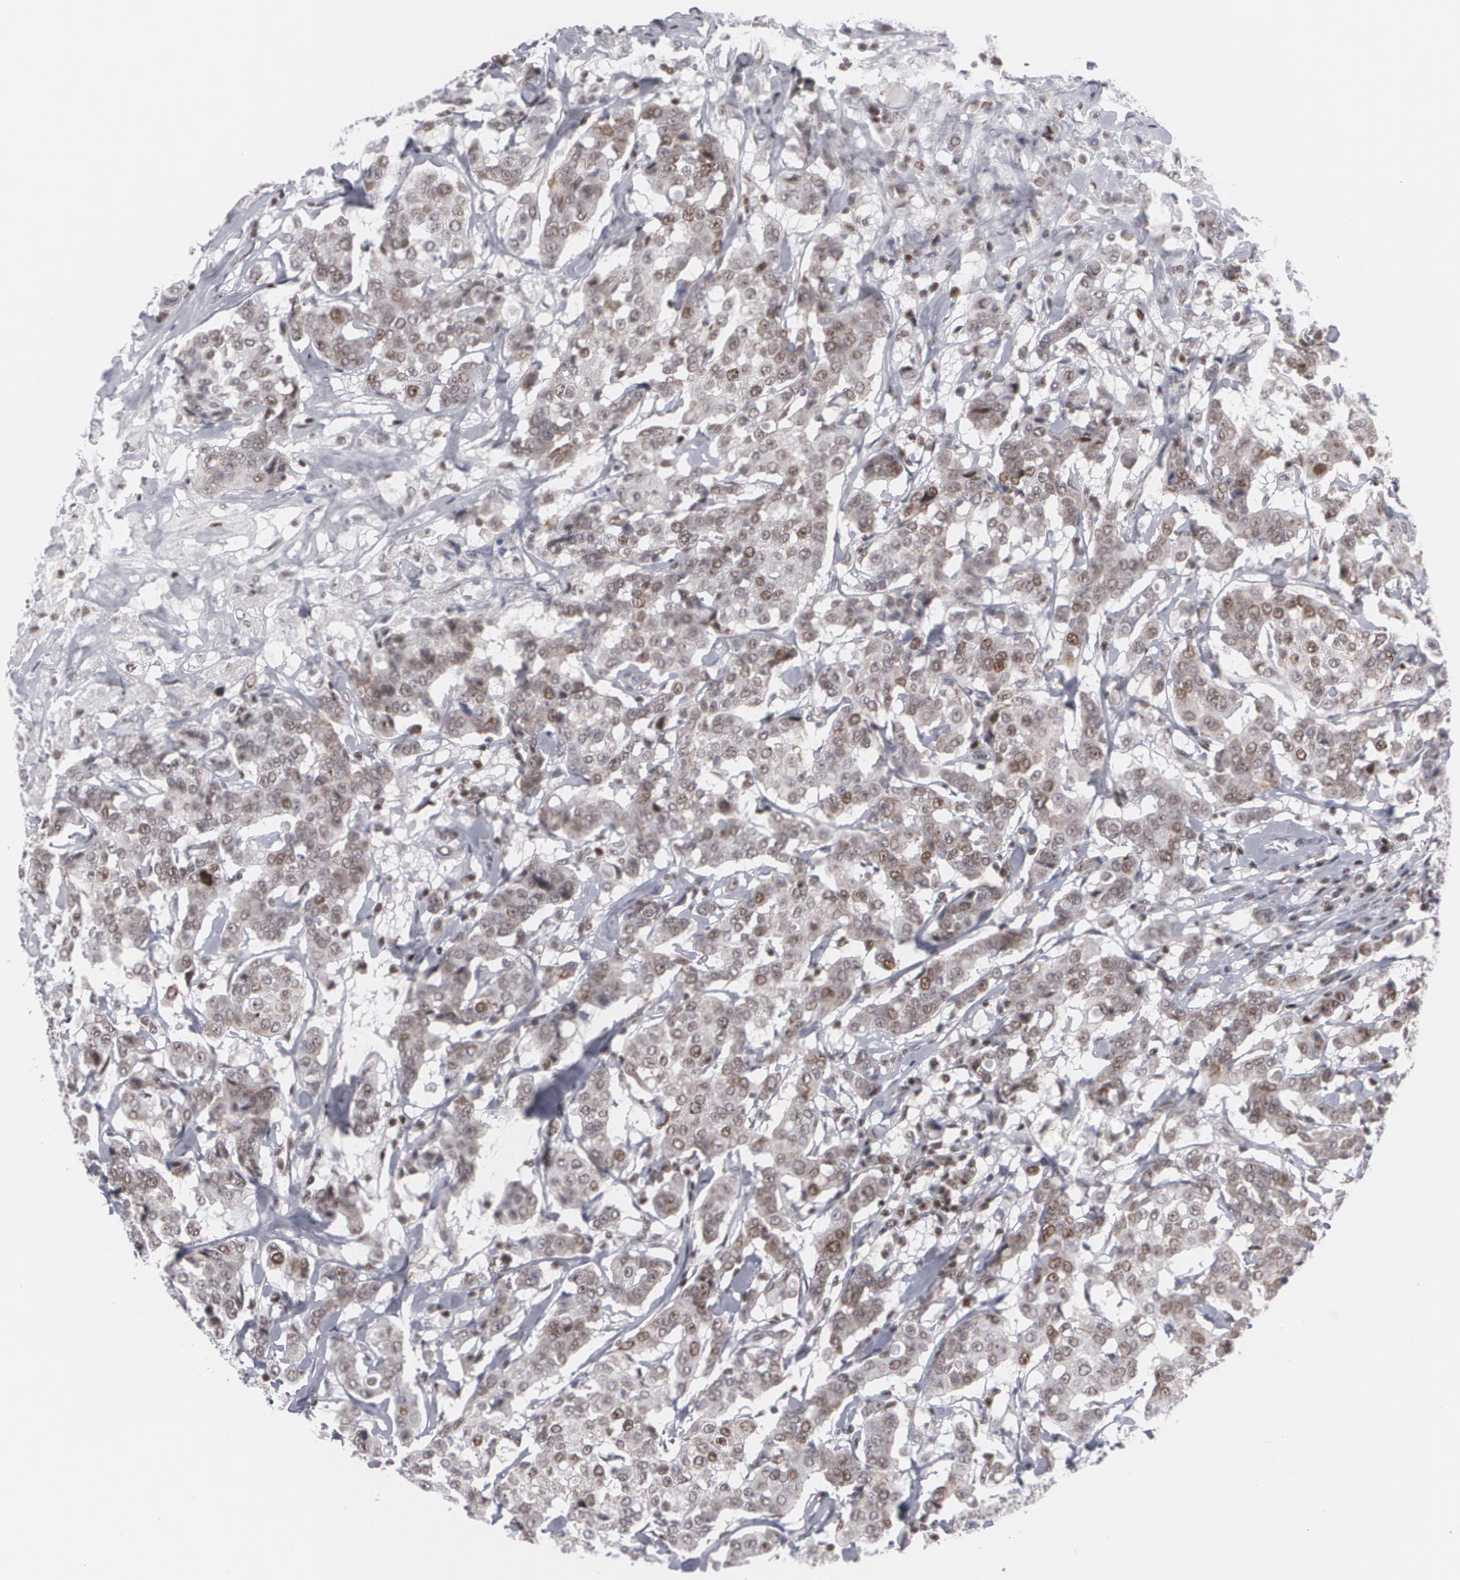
{"staining": {"intensity": "strong", "quantity": ">75%", "location": "cytoplasmic/membranous,nuclear"}, "tissue": "breast cancer", "cell_type": "Tumor cells", "image_type": "cancer", "snomed": [{"axis": "morphology", "description": "Duct carcinoma"}, {"axis": "topography", "description": "Breast"}], "caption": "This is an image of immunohistochemistry staining of intraductal carcinoma (breast), which shows strong positivity in the cytoplasmic/membranous and nuclear of tumor cells.", "gene": "MCL1", "patient": {"sex": "female", "age": 27}}